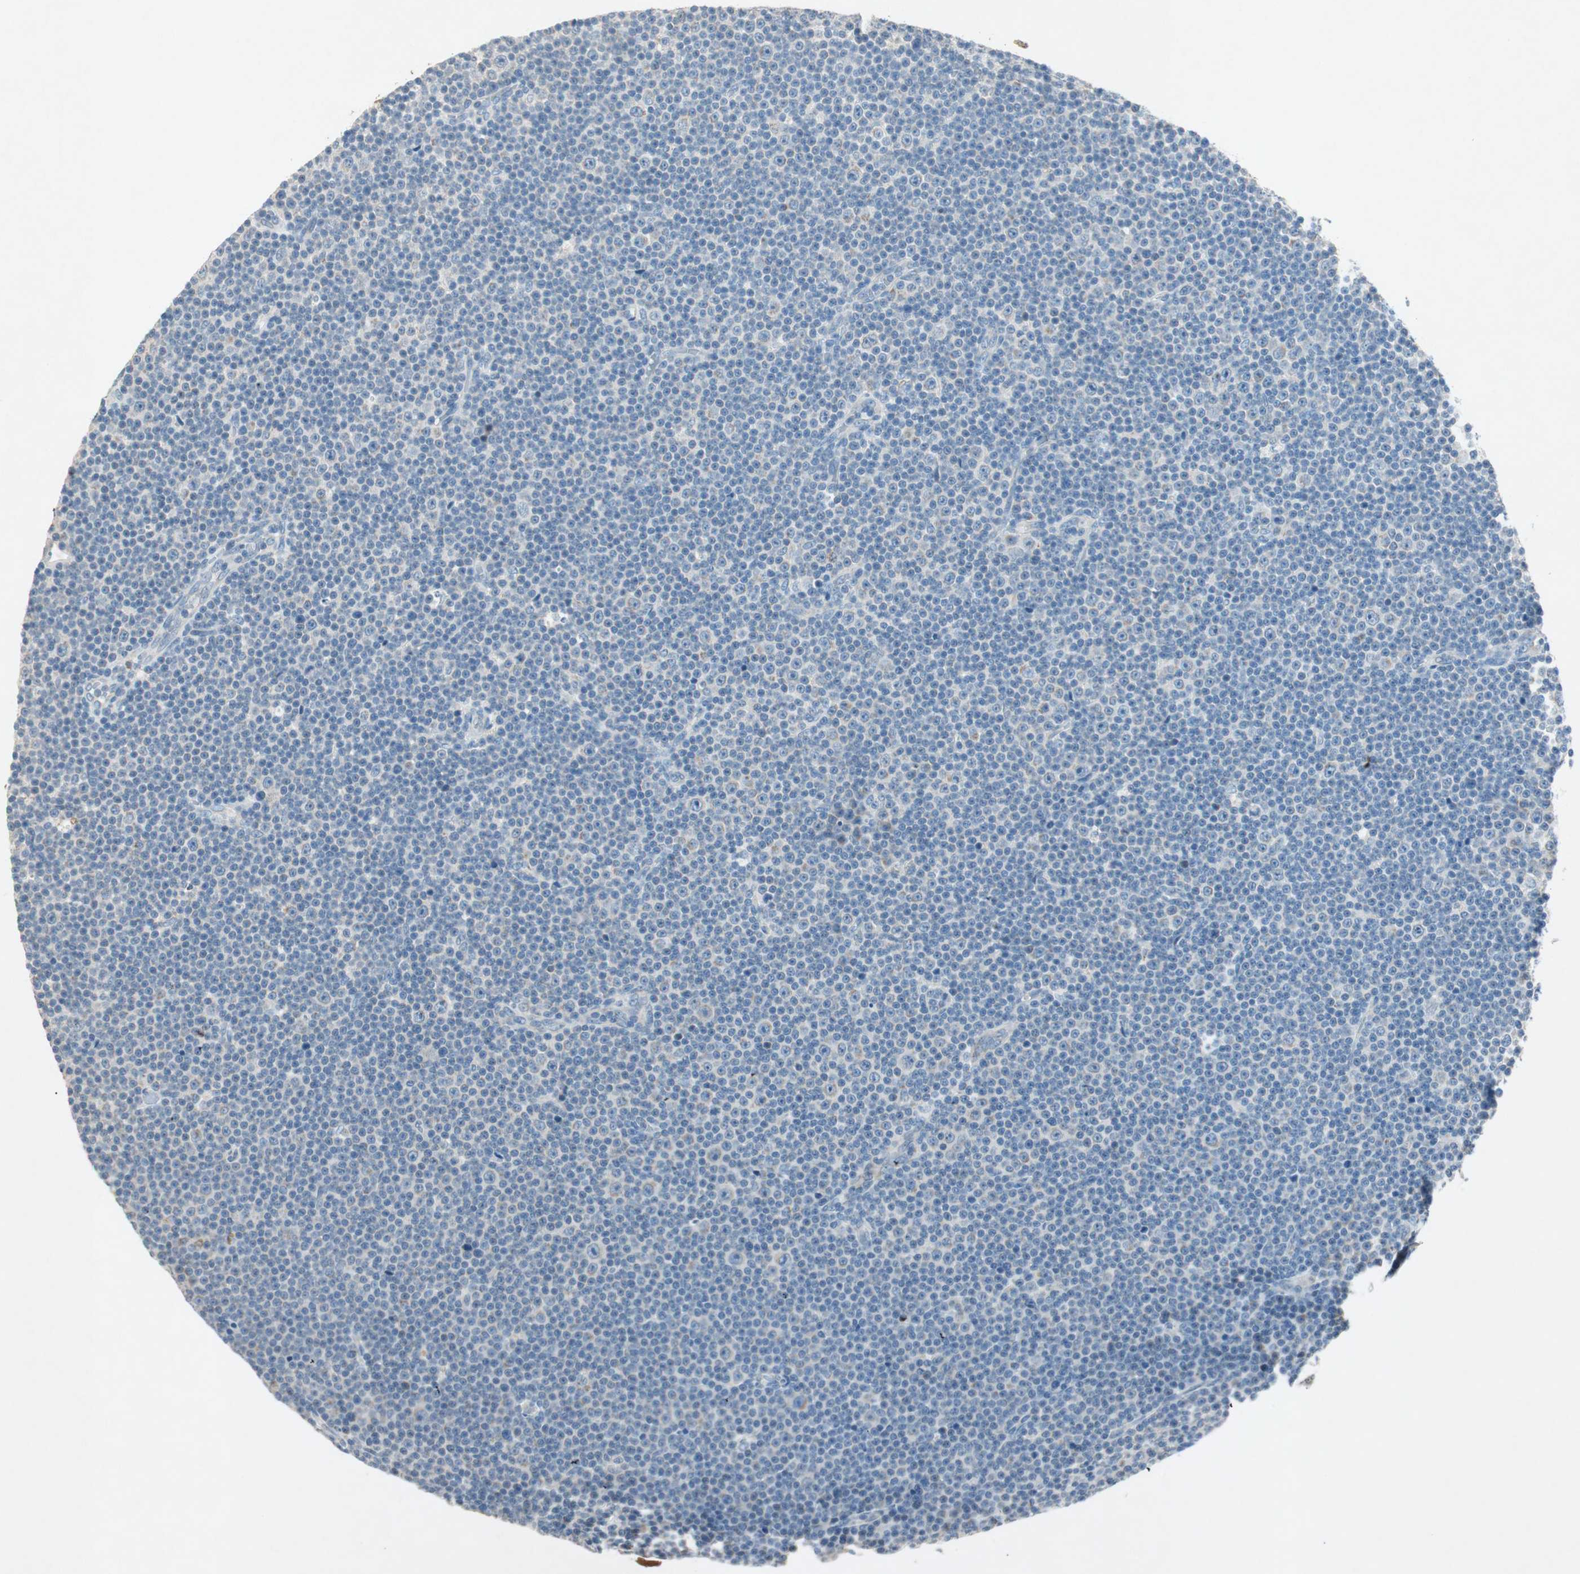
{"staining": {"intensity": "negative", "quantity": "none", "location": "none"}, "tissue": "lymphoma", "cell_type": "Tumor cells", "image_type": "cancer", "snomed": [{"axis": "morphology", "description": "Malignant lymphoma, non-Hodgkin's type, Low grade"}, {"axis": "topography", "description": "Lymph node"}], "caption": "A photomicrograph of lymphoma stained for a protein demonstrates no brown staining in tumor cells.", "gene": "NKAIN1", "patient": {"sex": "female", "age": 67}}